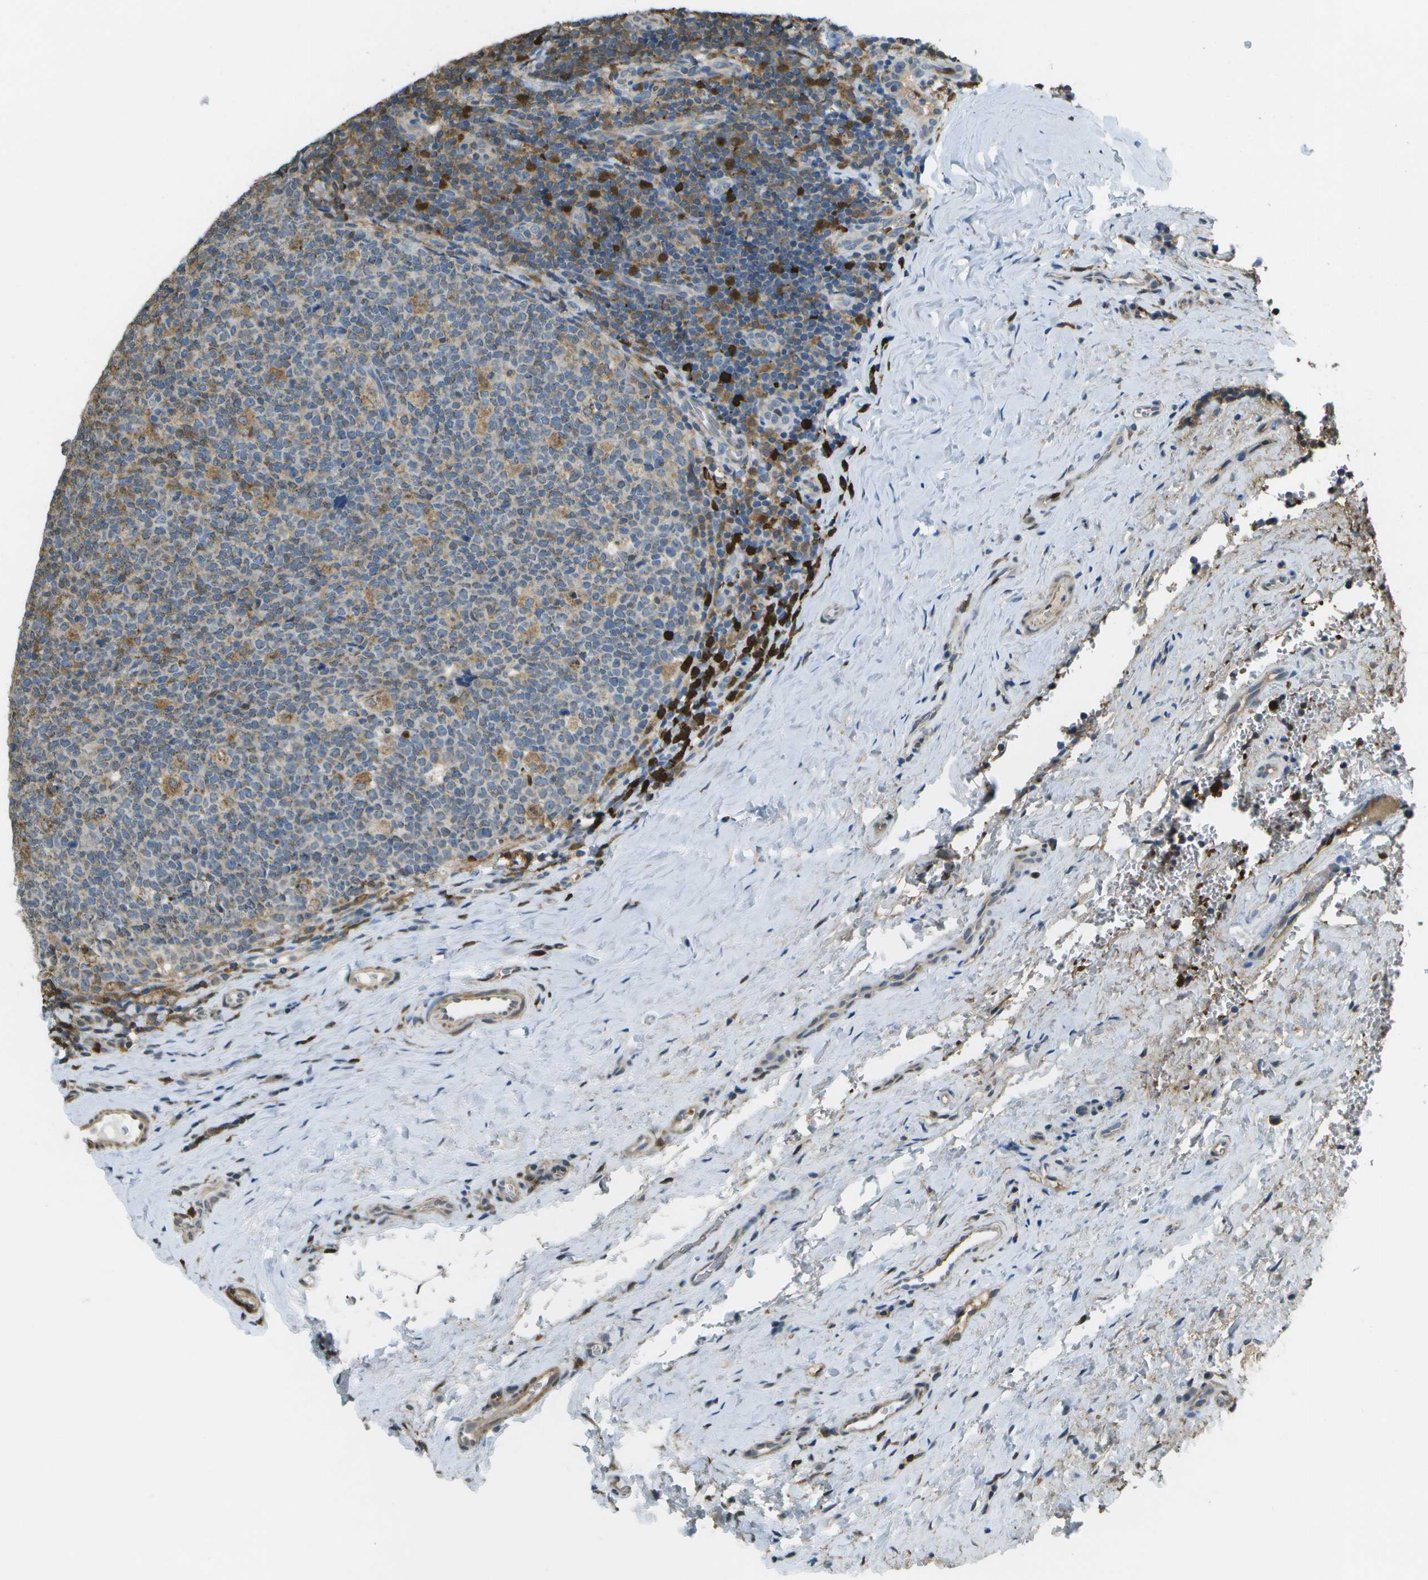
{"staining": {"intensity": "moderate", "quantity": "<25%", "location": "cytoplasmic/membranous"}, "tissue": "tonsil", "cell_type": "Germinal center cells", "image_type": "normal", "snomed": [{"axis": "morphology", "description": "Normal tissue, NOS"}, {"axis": "topography", "description": "Tonsil"}], "caption": "IHC (DAB (3,3'-diaminobenzidine)) staining of unremarkable human tonsil shows moderate cytoplasmic/membranous protein positivity in approximately <25% of germinal center cells. The staining was performed using DAB (3,3'-diaminobenzidine) to visualize the protein expression in brown, while the nuclei were stained in blue with hematoxylin (Magnification: 20x).", "gene": "CACHD1", "patient": {"sex": "male", "age": 17}}